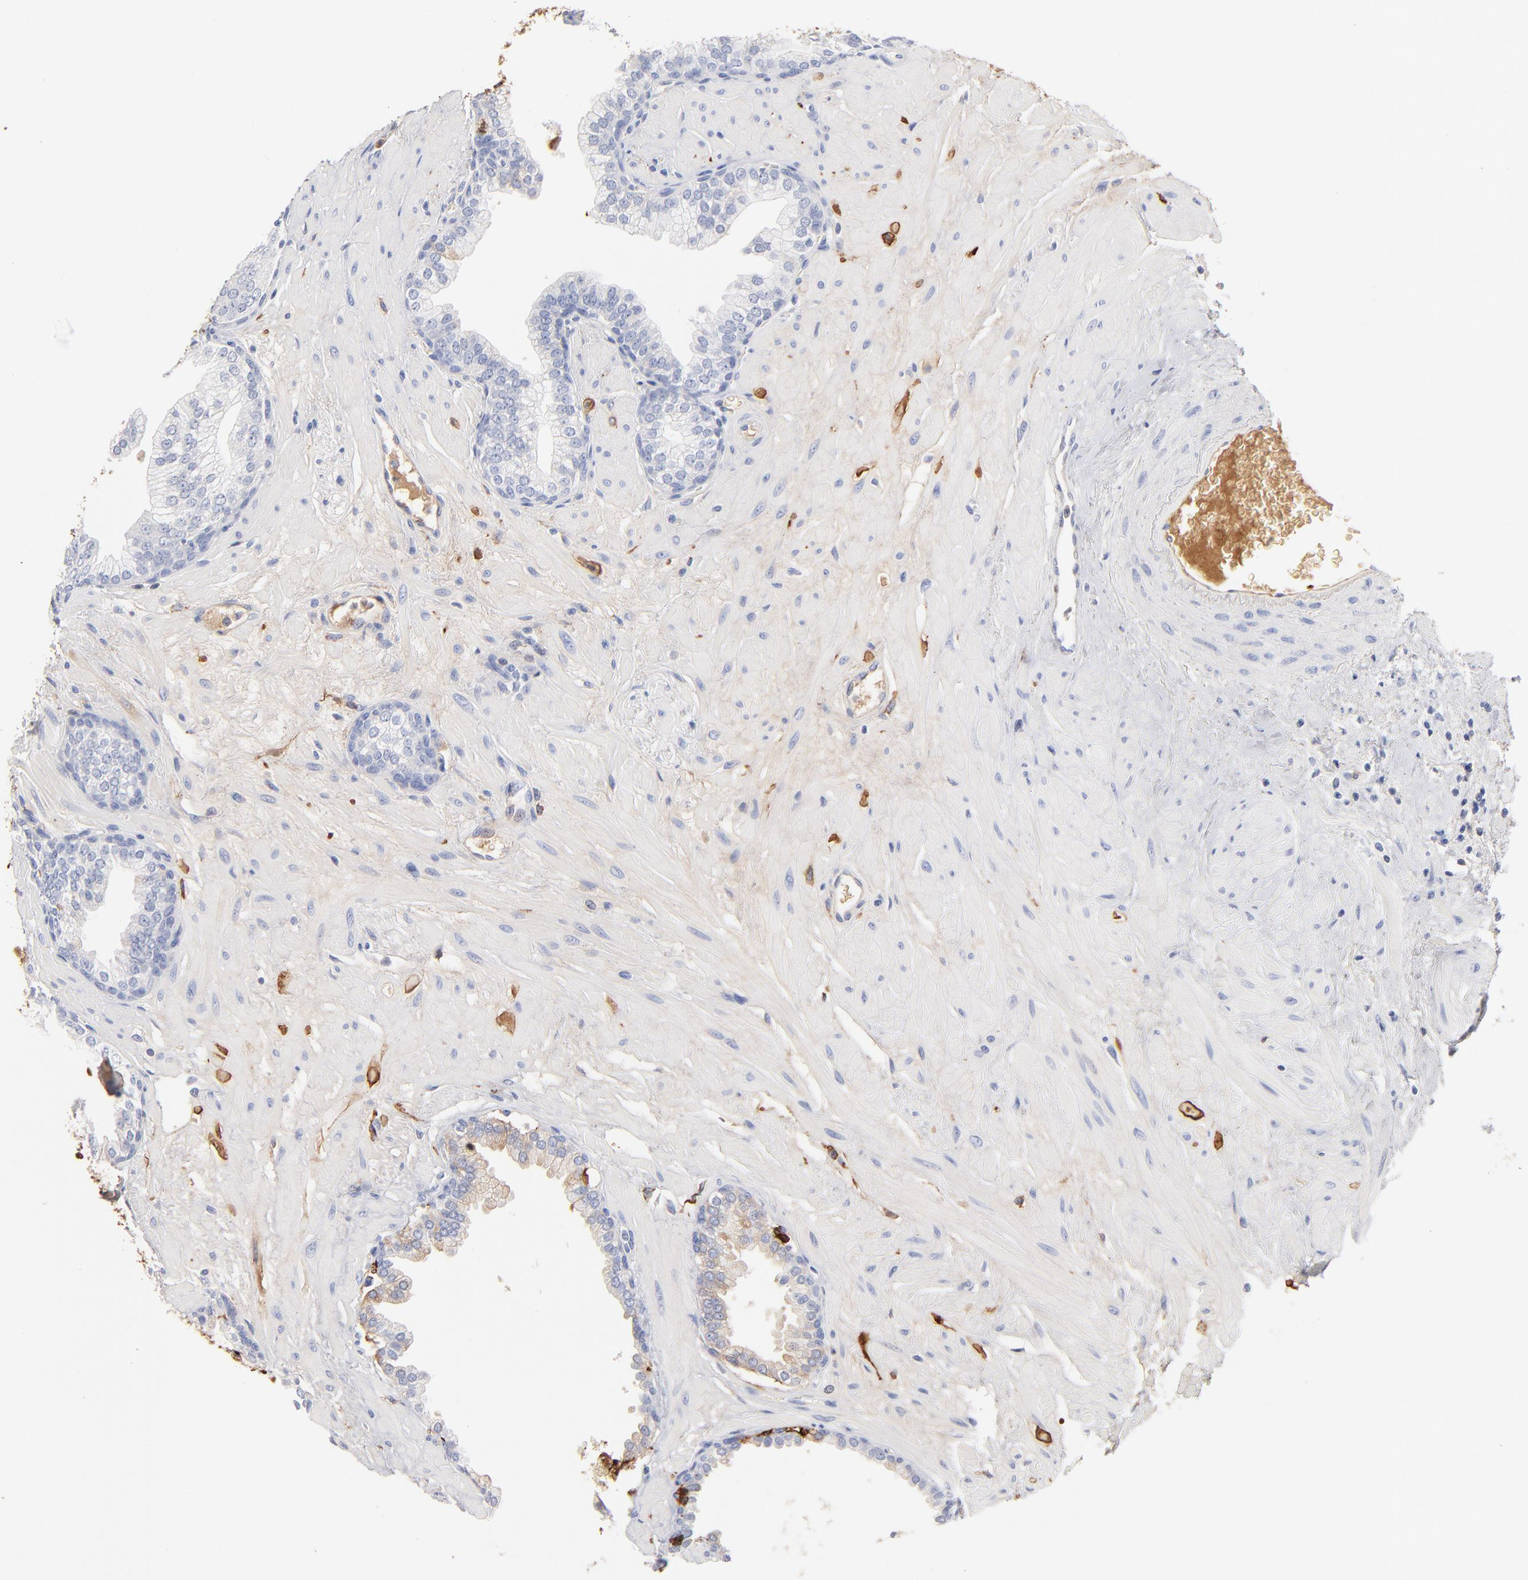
{"staining": {"intensity": "moderate", "quantity": "<25%", "location": "cytoplasmic/membranous"}, "tissue": "prostate", "cell_type": "Glandular cells", "image_type": "normal", "snomed": [{"axis": "morphology", "description": "Normal tissue, NOS"}, {"axis": "topography", "description": "Prostate"}], "caption": "Protein staining of normal prostate exhibits moderate cytoplasmic/membranous expression in approximately <25% of glandular cells. Nuclei are stained in blue.", "gene": "APOH", "patient": {"sex": "male", "age": 60}}